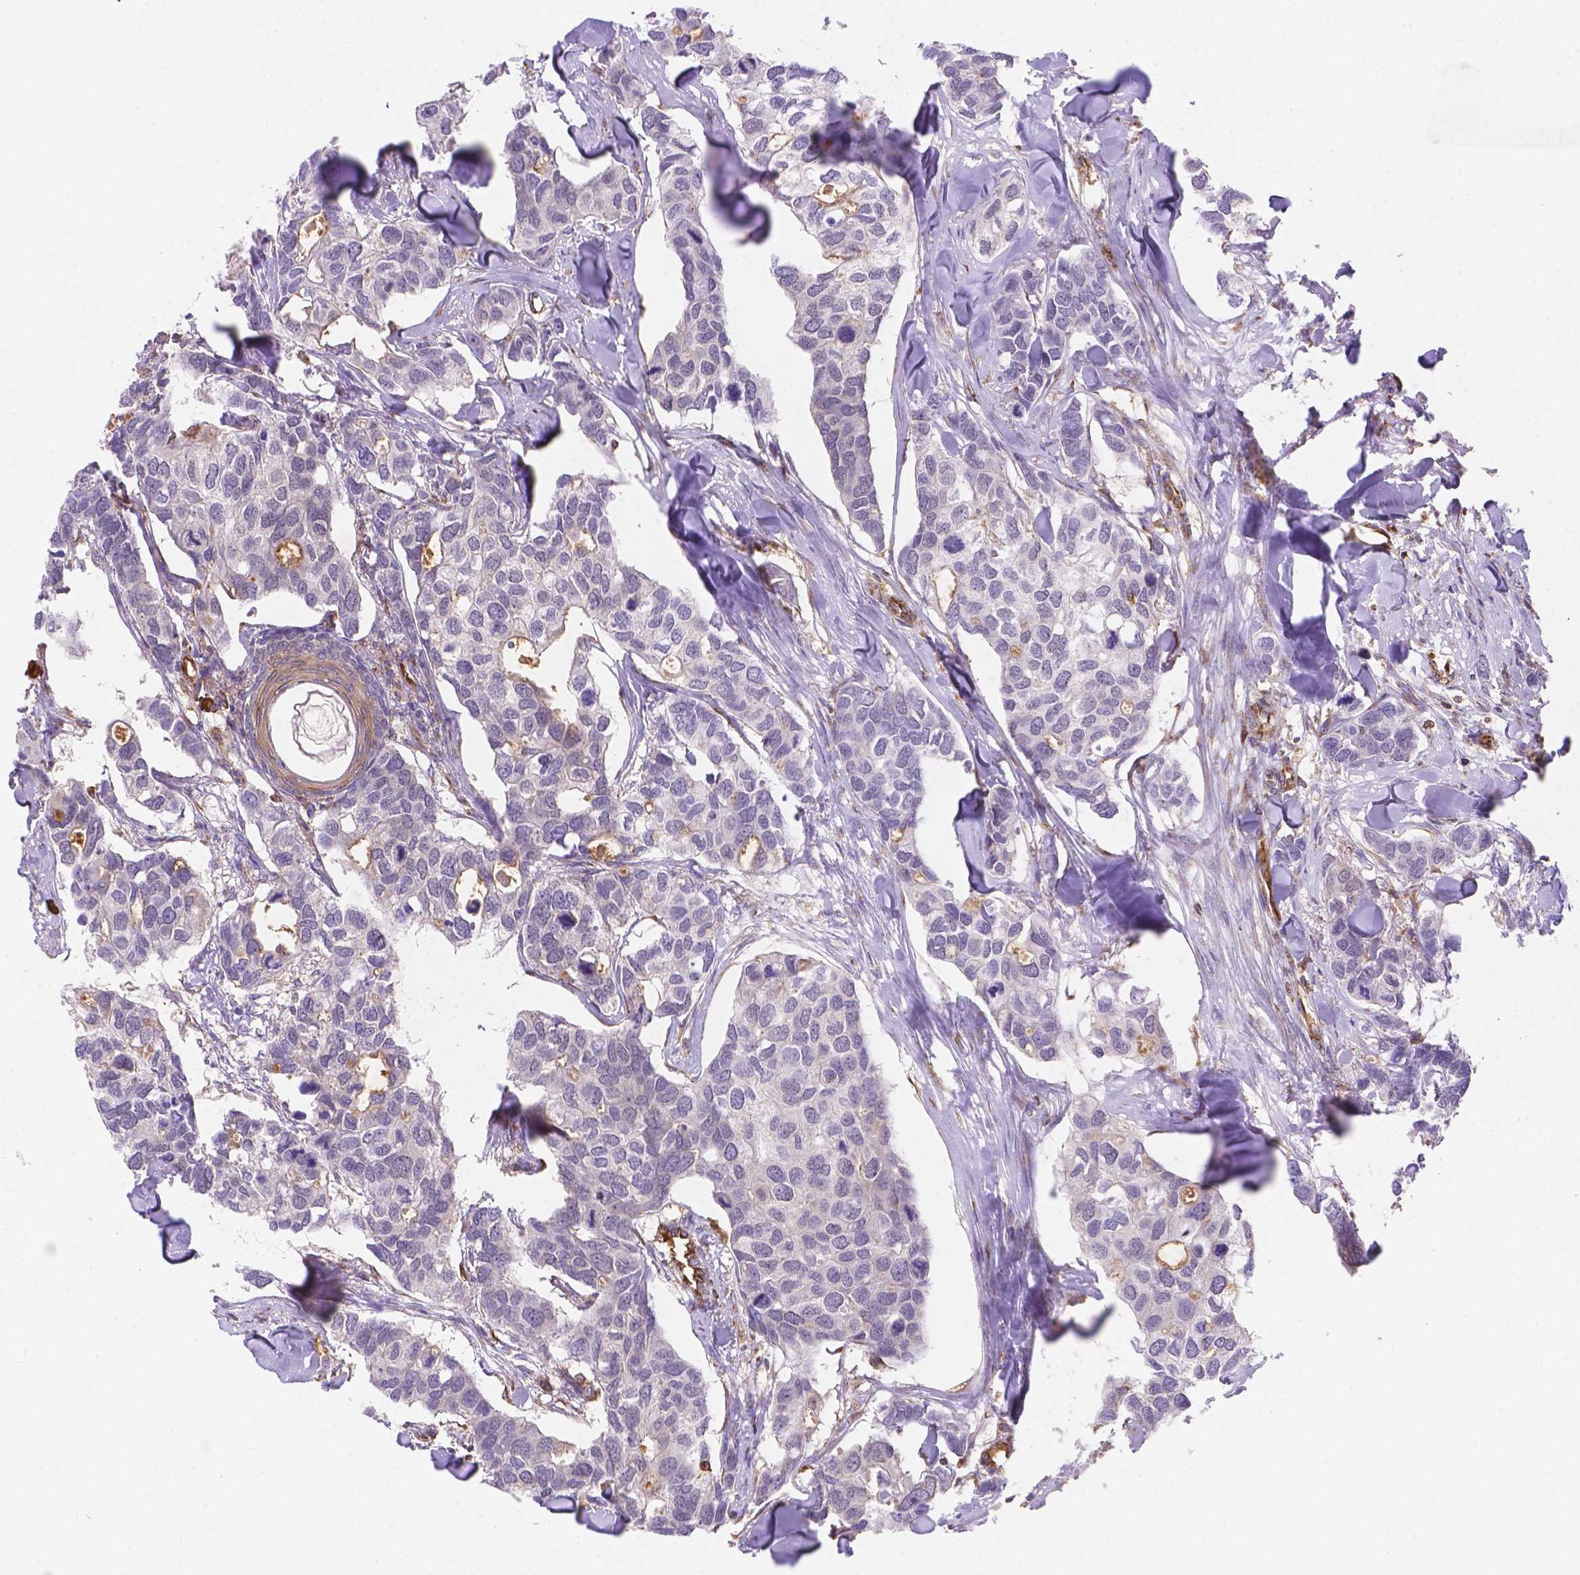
{"staining": {"intensity": "weak", "quantity": "<25%", "location": "cytoplasmic/membranous"}, "tissue": "breast cancer", "cell_type": "Tumor cells", "image_type": "cancer", "snomed": [{"axis": "morphology", "description": "Duct carcinoma"}, {"axis": "topography", "description": "Breast"}], "caption": "DAB (3,3'-diaminobenzidine) immunohistochemical staining of breast cancer reveals no significant positivity in tumor cells. (DAB immunohistochemistry (IHC) visualized using brightfield microscopy, high magnification).", "gene": "DMWD", "patient": {"sex": "female", "age": 83}}